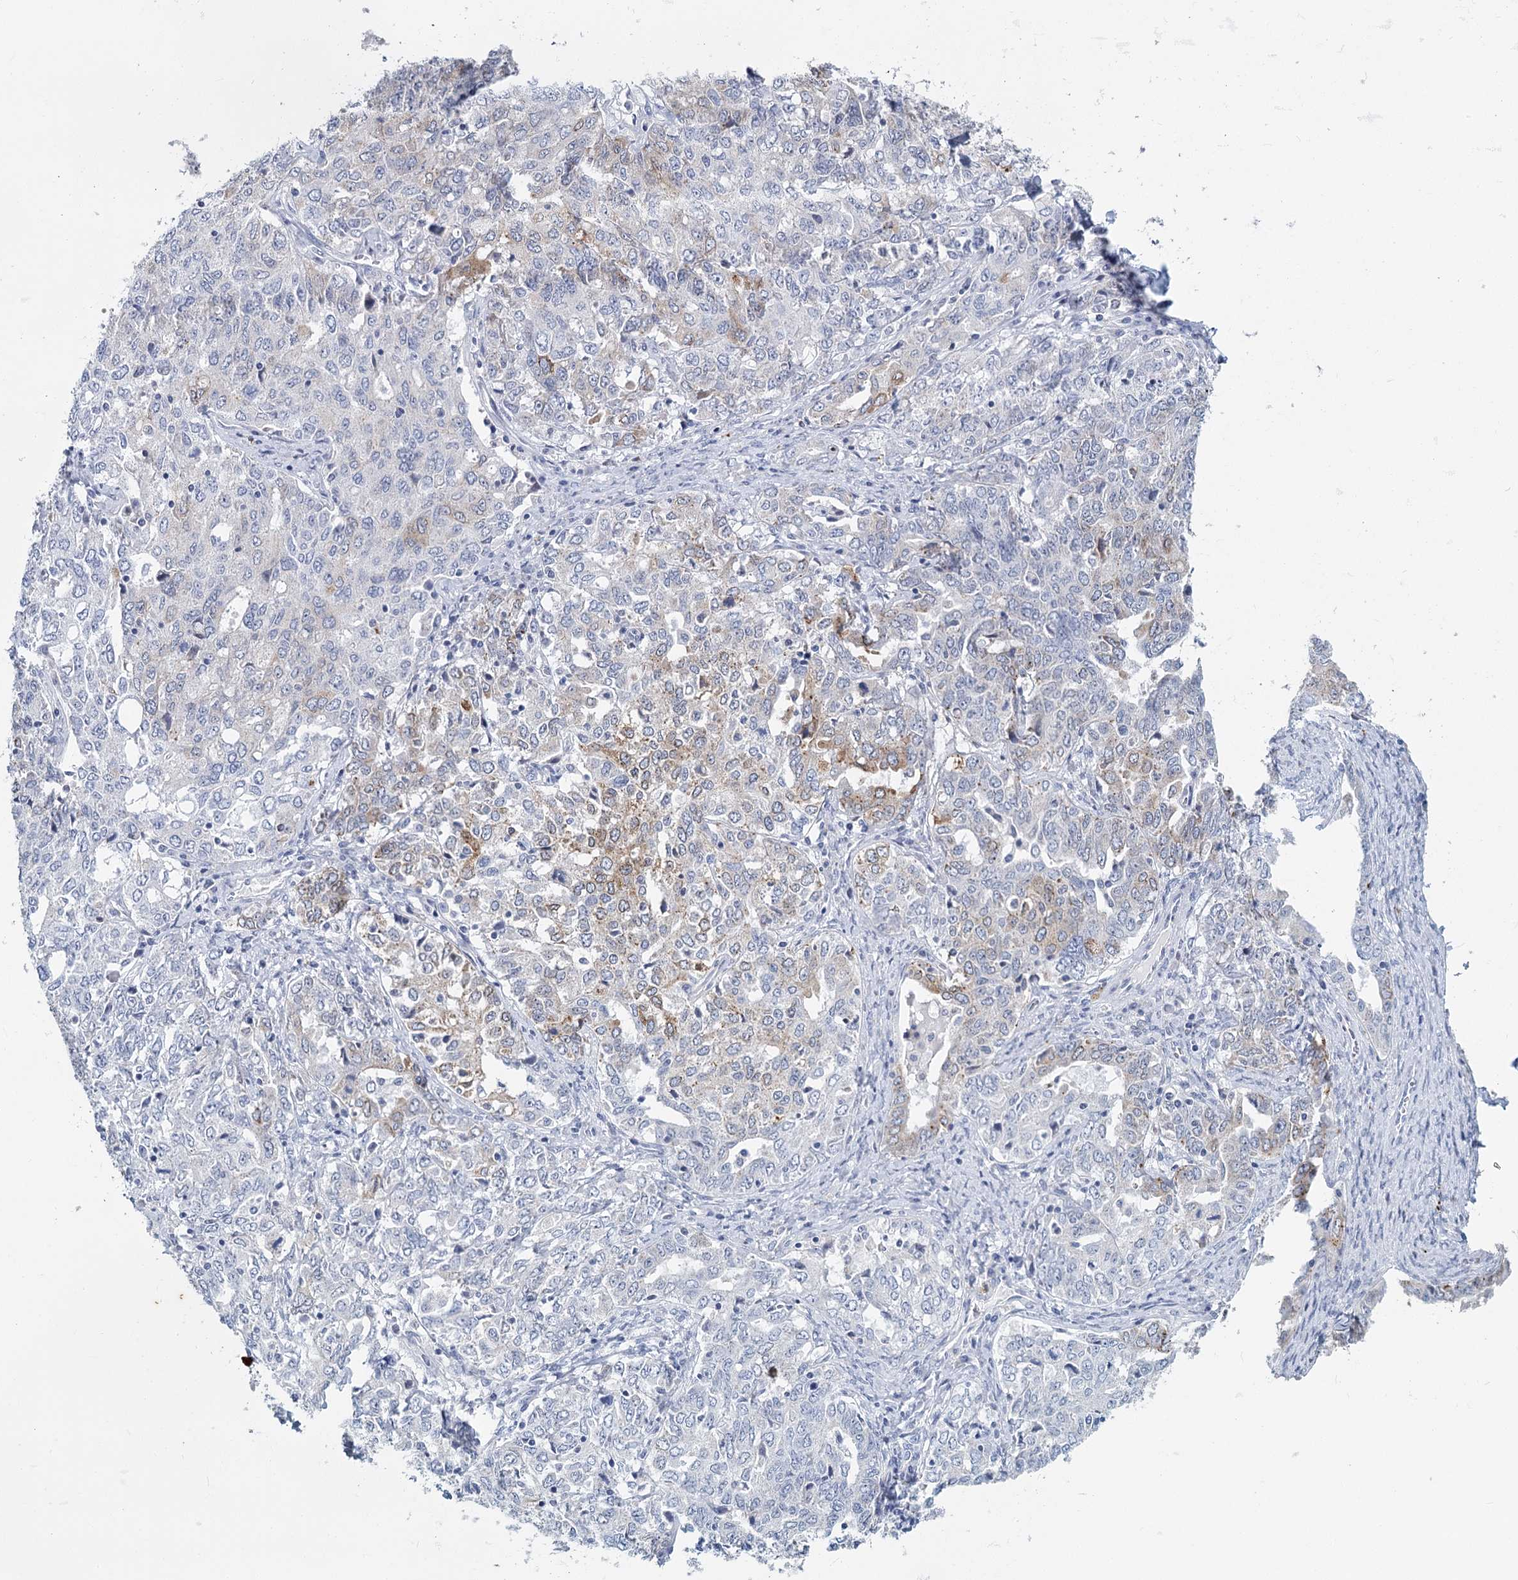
{"staining": {"intensity": "weak", "quantity": "25%-75%", "location": "cytoplasmic/membranous"}, "tissue": "ovarian cancer", "cell_type": "Tumor cells", "image_type": "cancer", "snomed": [{"axis": "morphology", "description": "Carcinoma, endometroid"}, {"axis": "topography", "description": "Ovary"}], "caption": "Protein expression analysis of human ovarian endometroid carcinoma reveals weak cytoplasmic/membranous staining in about 25%-75% of tumor cells.", "gene": "METTL7B", "patient": {"sex": "female", "age": 62}}